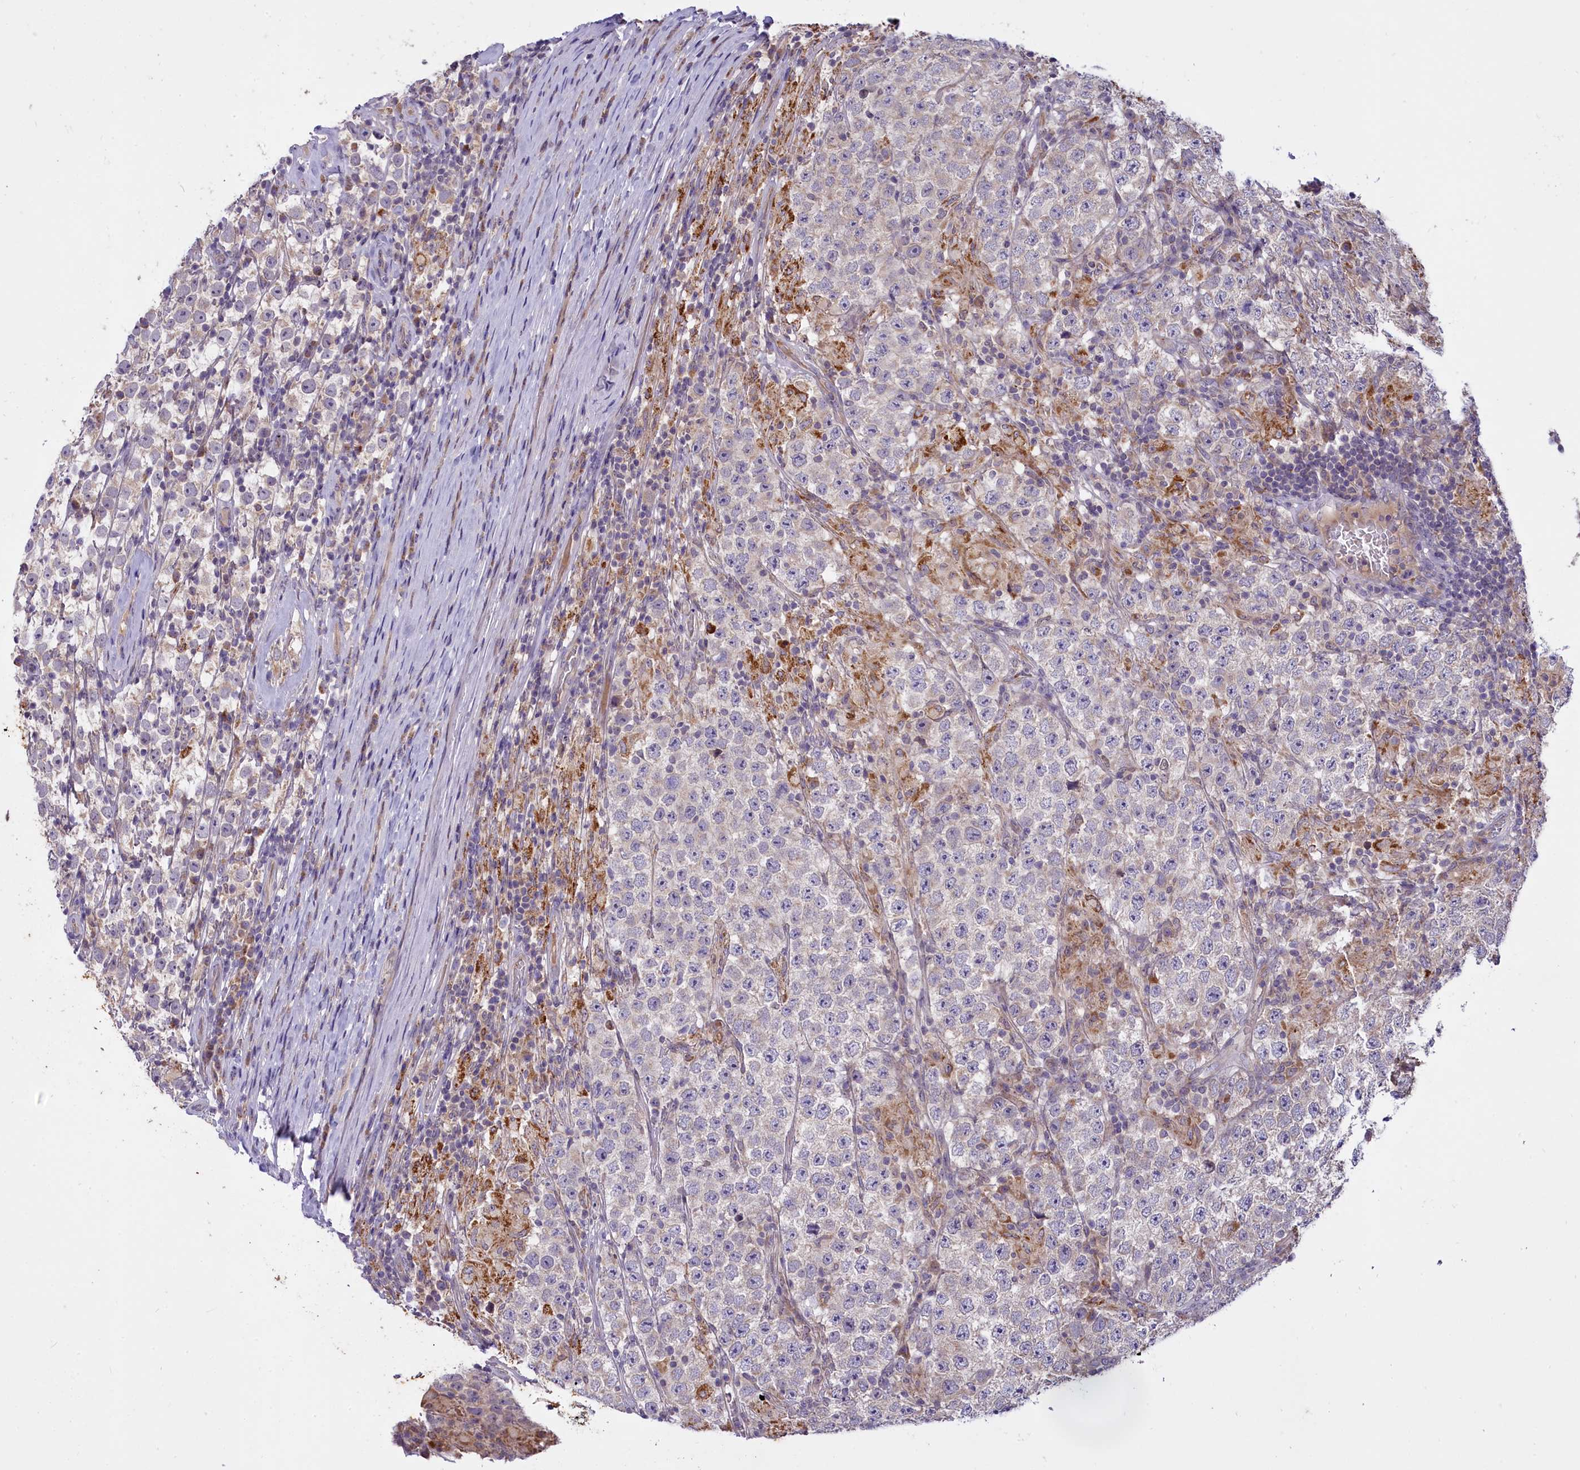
{"staining": {"intensity": "negative", "quantity": "none", "location": "none"}, "tissue": "testis cancer", "cell_type": "Tumor cells", "image_type": "cancer", "snomed": [{"axis": "morphology", "description": "Normal tissue, NOS"}, {"axis": "morphology", "description": "Urothelial carcinoma, High grade"}, {"axis": "morphology", "description": "Seminoma, NOS"}, {"axis": "morphology", "description": "Carcinoma, Embryonal, NOS"}, {"axis": "topography", "description": "Urinary bladder"}, {"axis": "topography", "description": "Testis"}], "caption": "There is no significant expression in tumor cells of high-grade urothelial carcinoma (testis). (DAB (3,3'-diaminobenzidine) IHC with hematoxylin counter stain).", "gene": "MEMO1", "patient": {"sex": "male", "age": 41}}